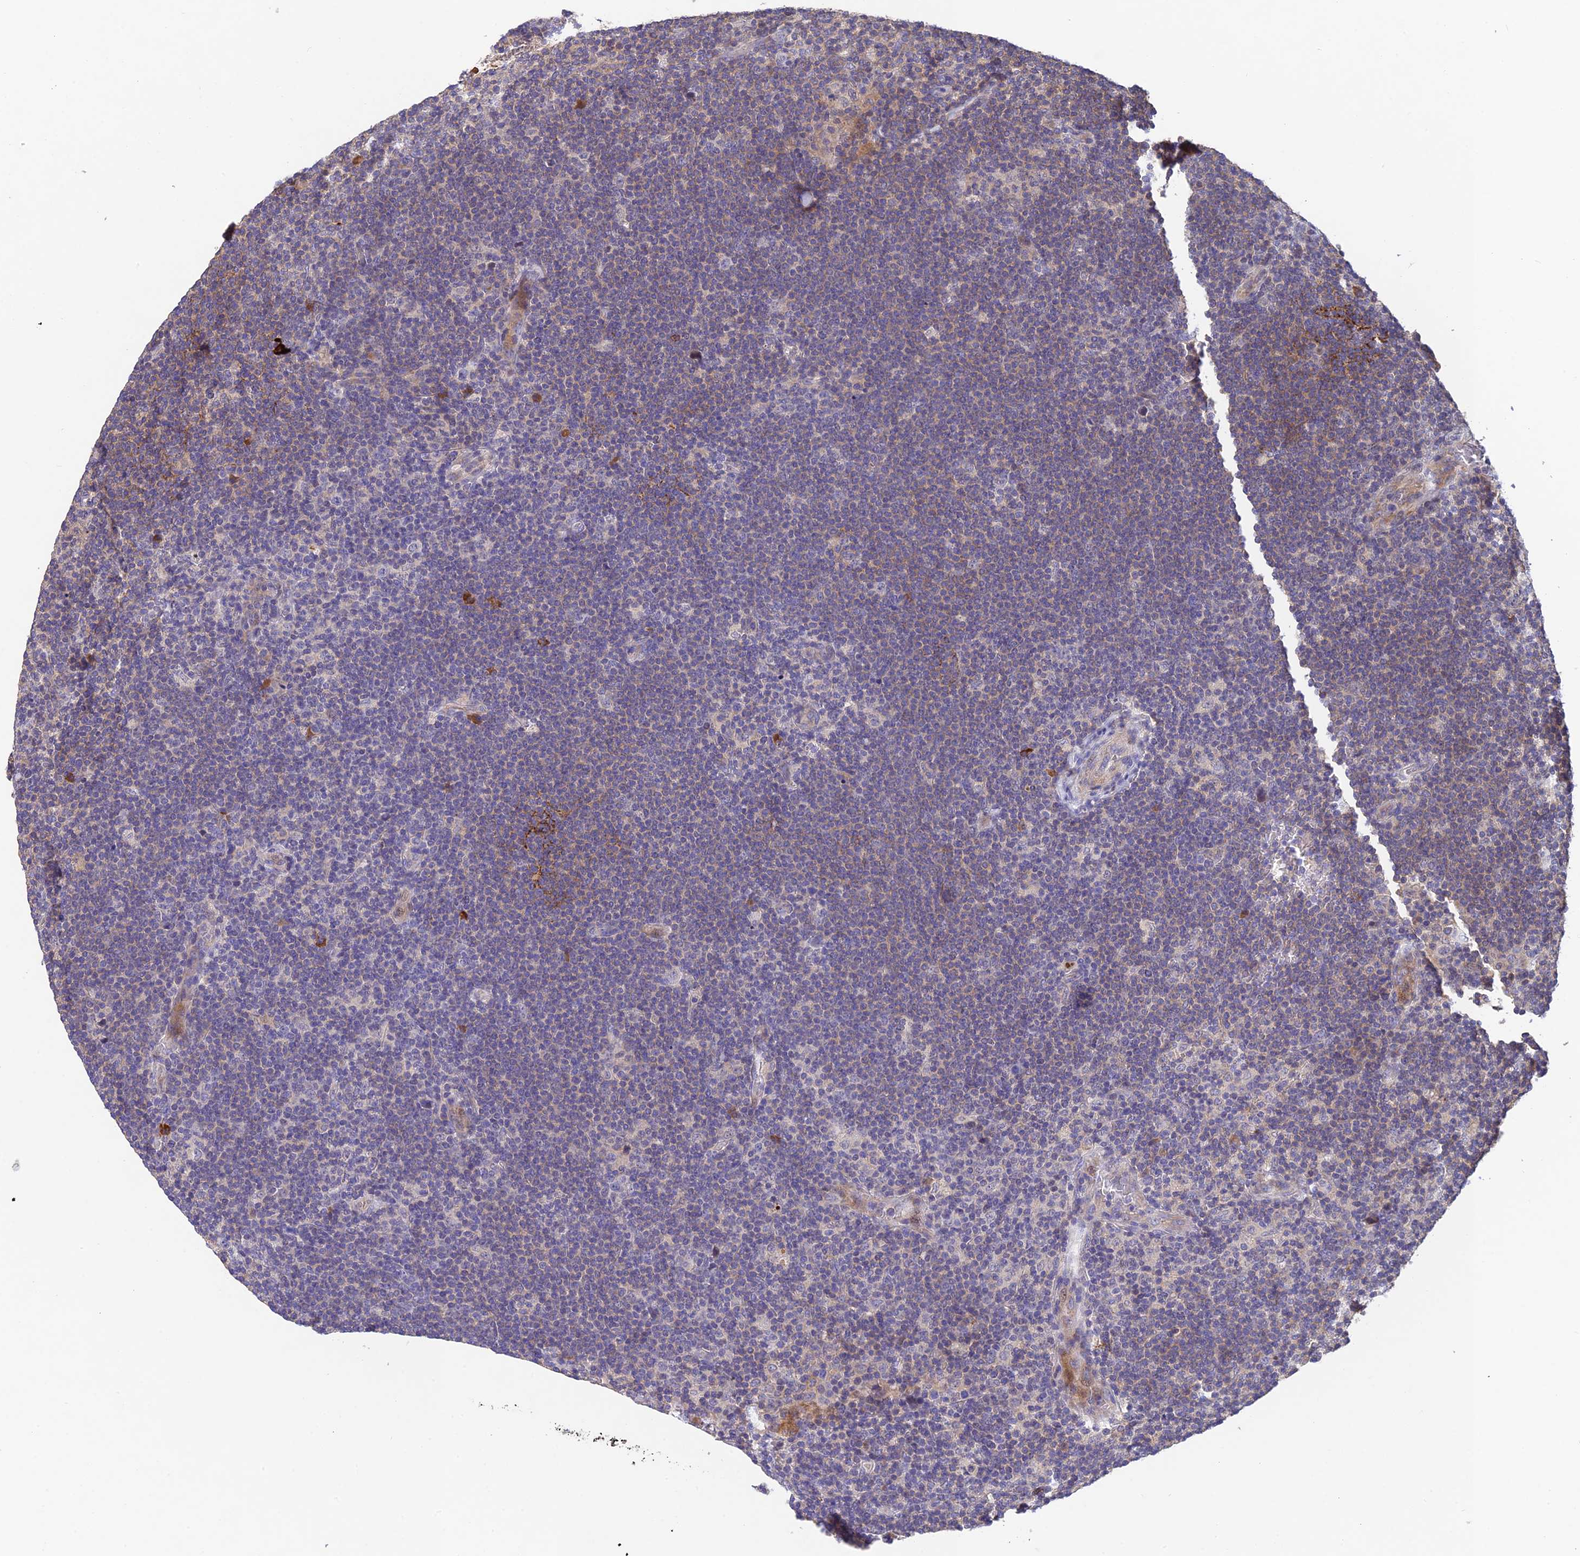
{"staining": {"intensity": "negative", "quantity": "none", "location": "none"}, "tissue": "lymphoma", "cell_type": "Tumor cells", "image_type": "cancer", "snomed": [{"axis": "morphology", "description": "Hodgkin's disease, NOS"}, {"axis": "topography", "description": "Lymph node"}], "caption": "DAB (3,3'-diaminobenzidine) immunohistochemical staining of human lymphoma shows no significant positivity in tumor cells.", "gene": "DENND5B", "patient": {"sex": "female", "age": 57}}